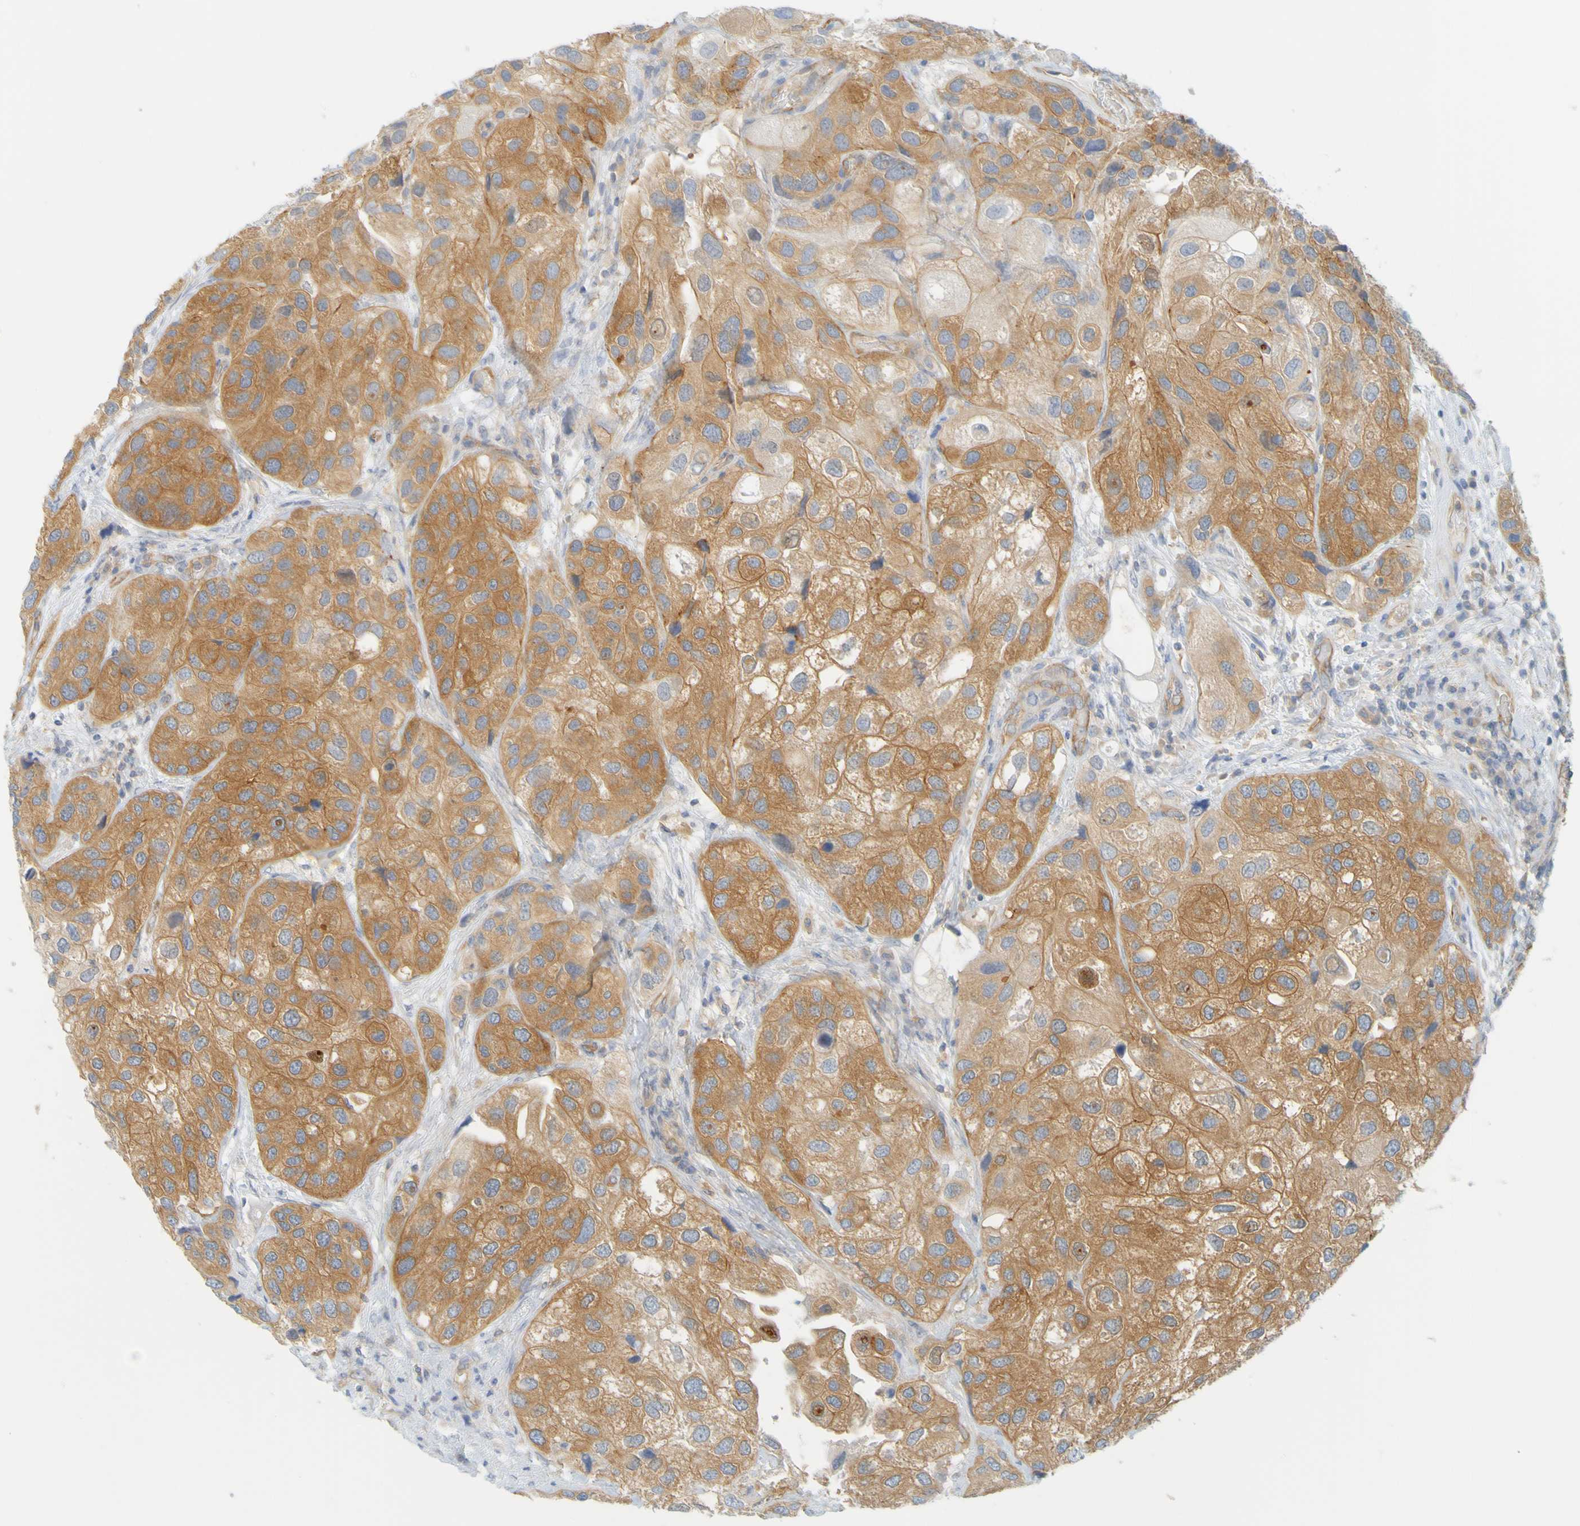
{"staining": {"intensity": "moderate", "quantity": ">75%", "location": "cytoplasmic/membranous"}, "tissue": "urothelial cancer", "cell_type": "Tumor cells", "image_type": "cancer", "snomed": [{"axis": "morphology", "description": "Urothelial carcinoma, High grade"}, {"axis": "topography", "description": "Urinary bladder"}], "caption": "Protein staining of urothelial carcinoma (high-grade) tissue exhibits moderate cytoplasmic/membranous expression in approximately >75% of tumor cells. Nuclei are stained in blue.", "gene": "APPL1", "patient": {"sex": "female", "age": 64}}